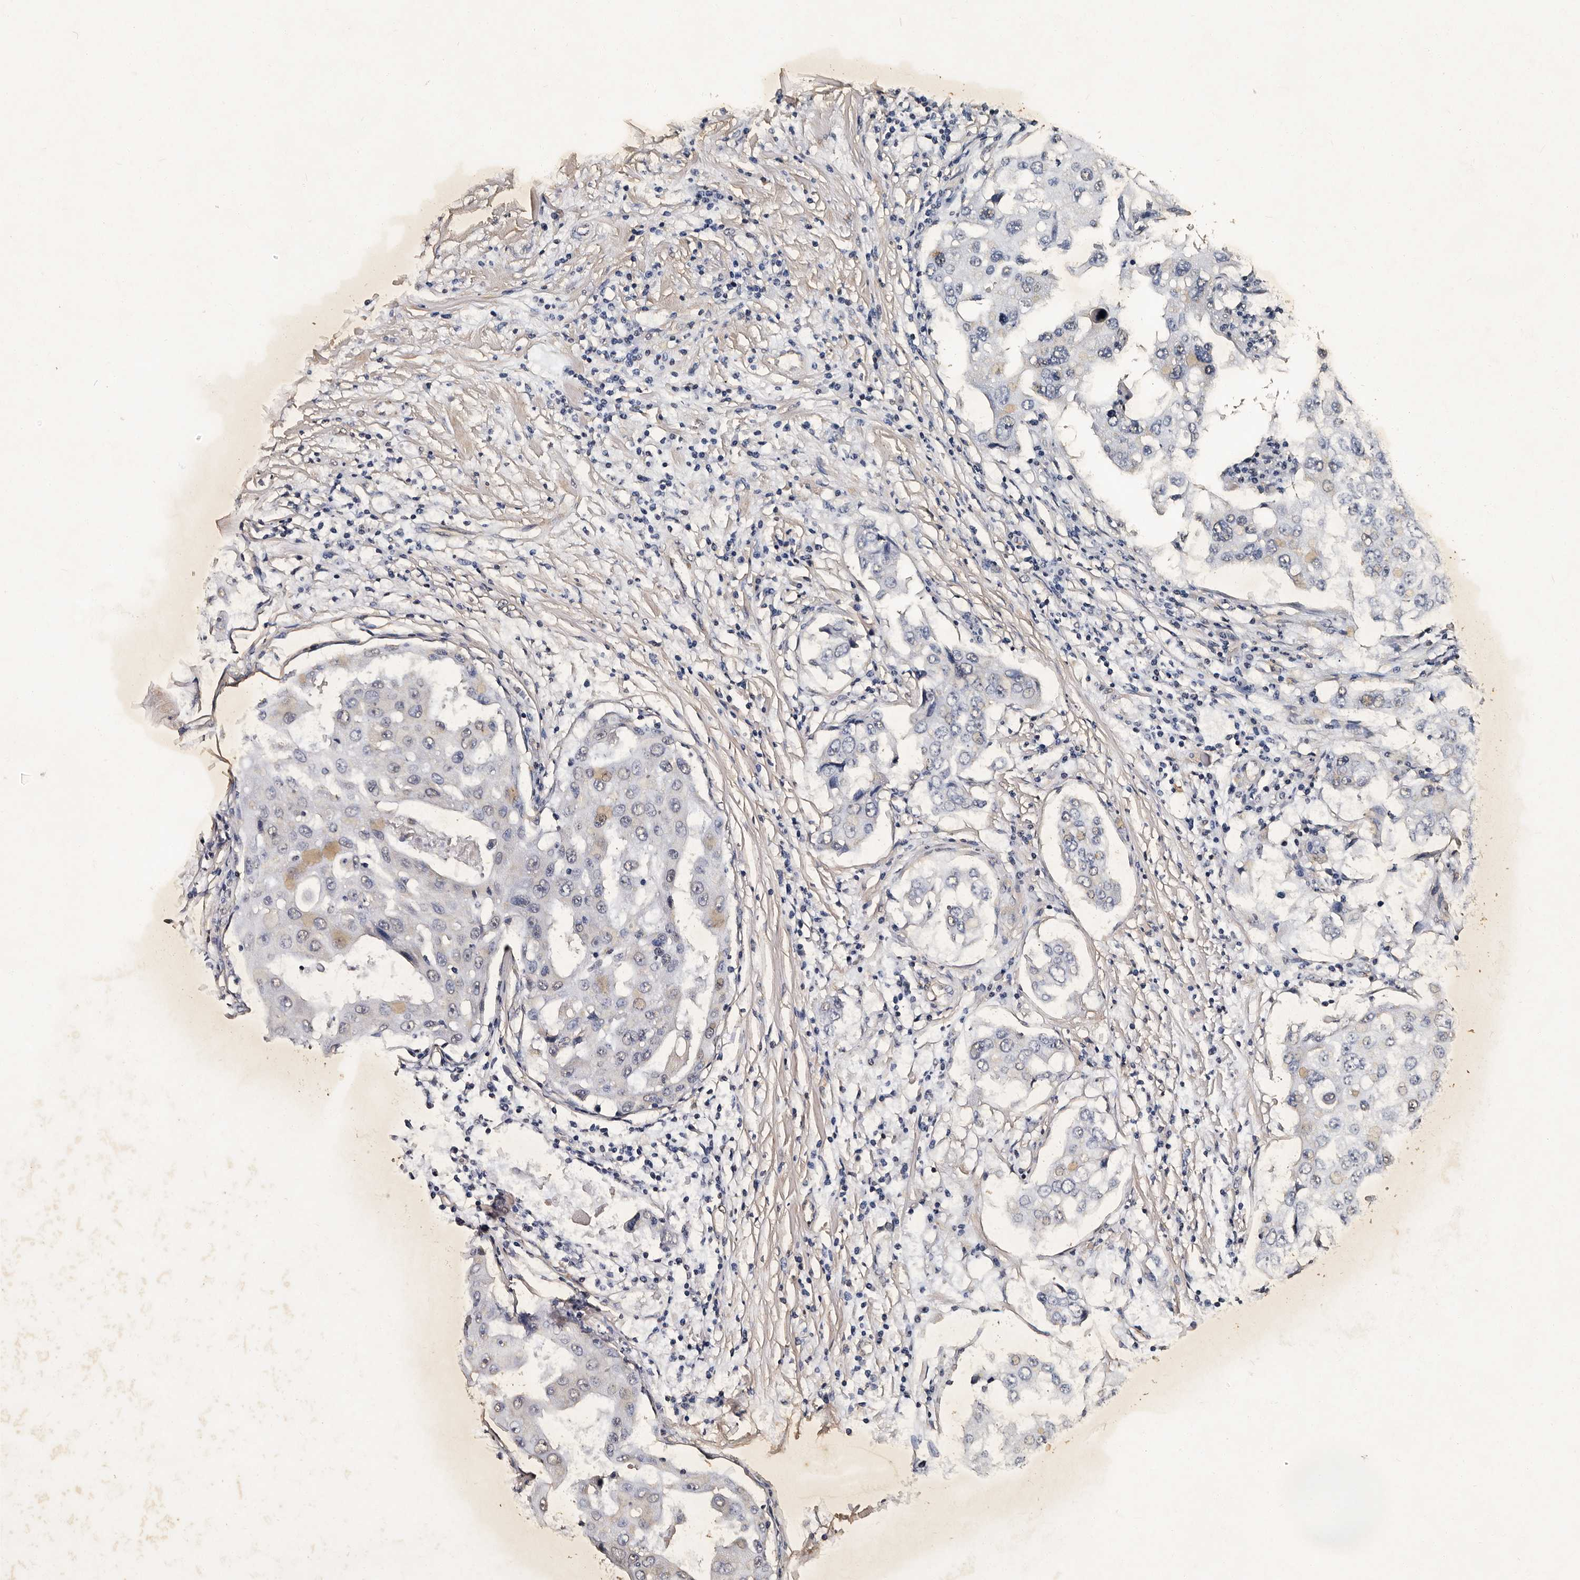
{"staining": {"intensity": "negative", "quantity": "none", "location": "none"}, "tissue": "breast cancer", "cell_type": "Tumor cells", "image_type": "cancer", "snomed": [{"axis": "morphology", "description": "Duct carcinoma"}, {"axis": "topography", "description": "Breast"}], "caption": "Micrograph shows no protein expression in tumor cells of breast cancer (infiltrating ductal carcinoma) tissue. The staining is performed using DAB brown chromogen with nuclei counter-stained in using hematoxylin.", "gene": "CPNE3", "patient": {"sex": "female", "age": 27}}